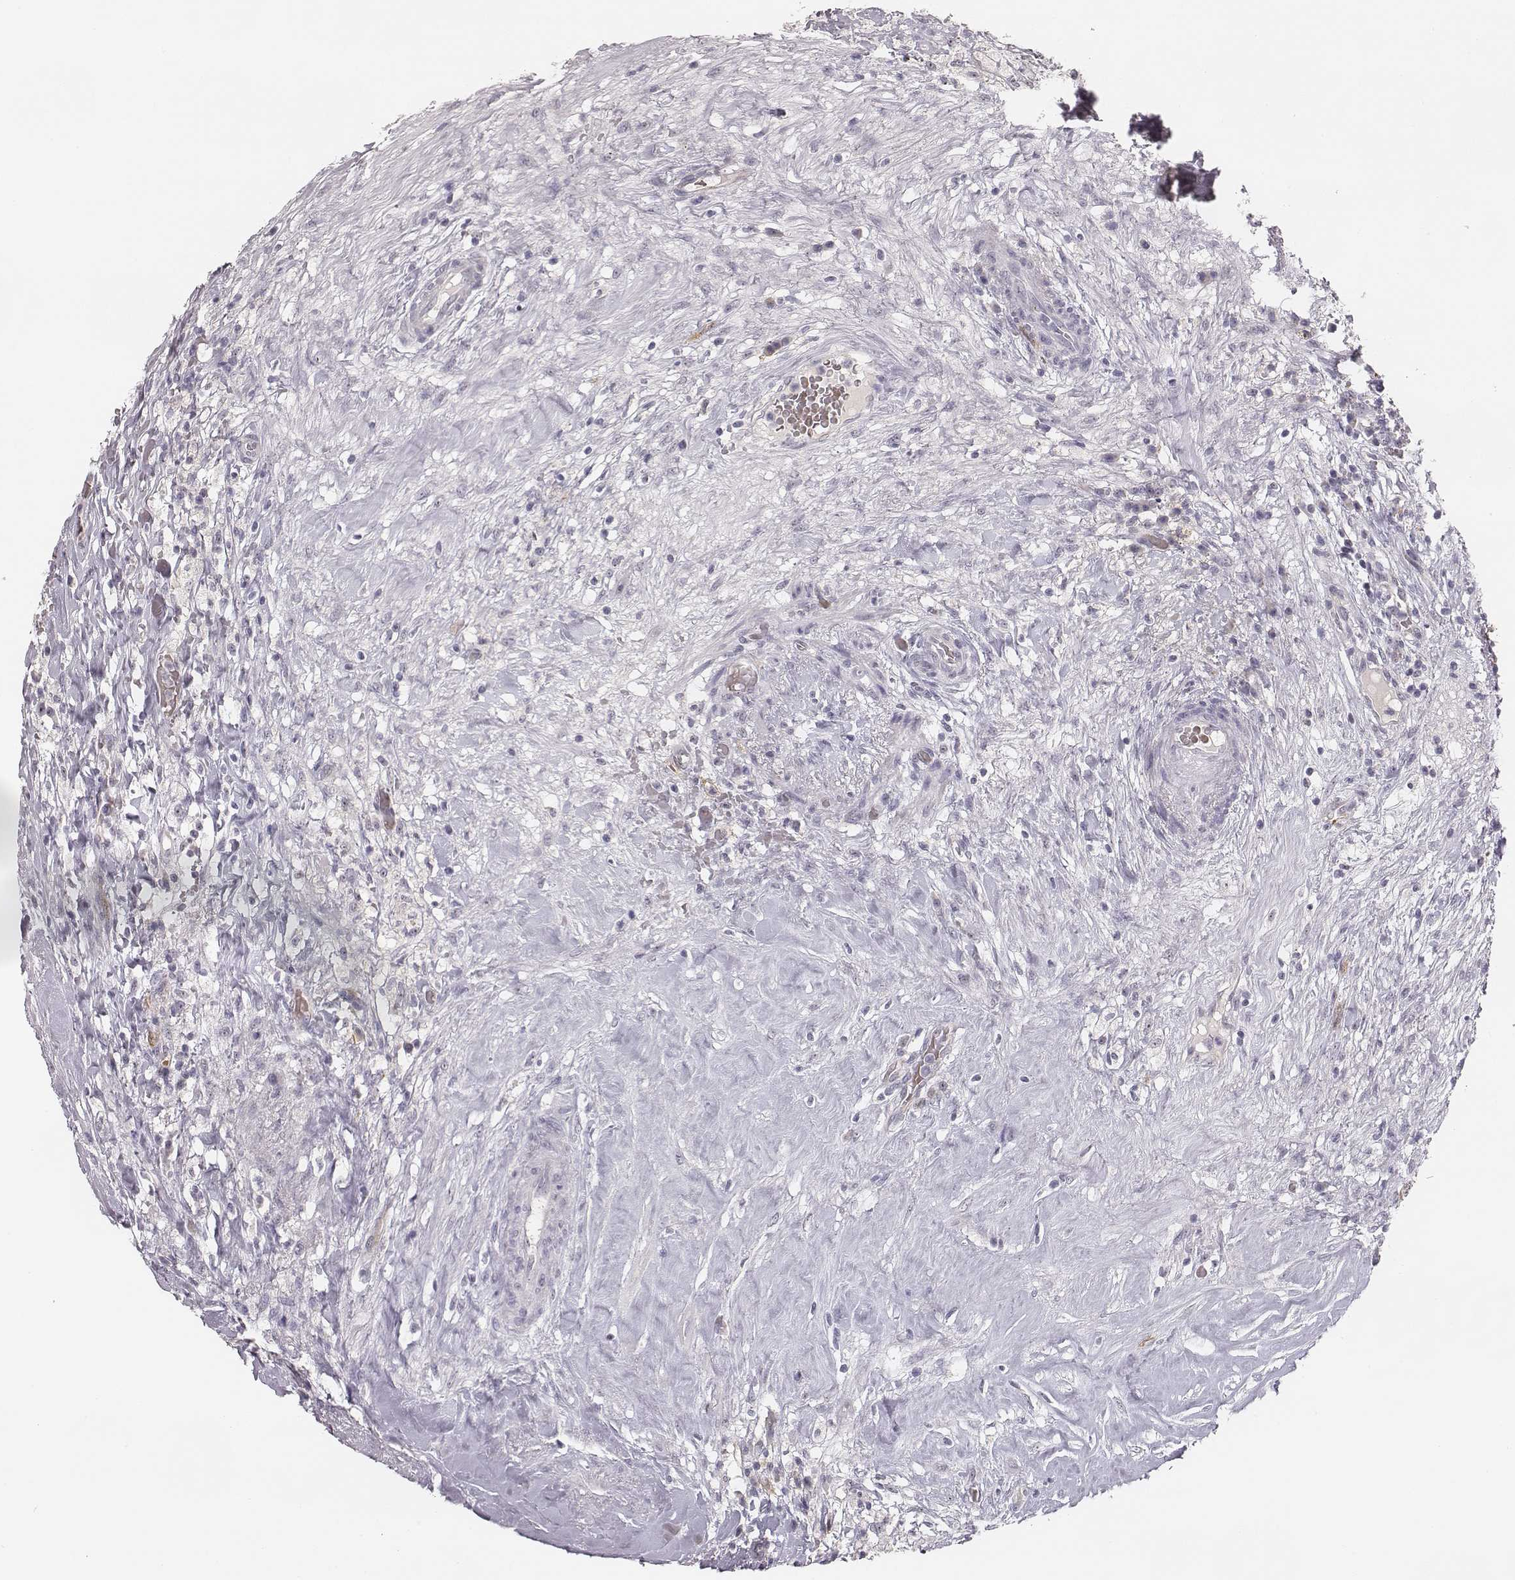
{"staining": {"intensity": "negative", "quantity": "none", "location": "none"}, "tissue": "testis cancer", "cell_type": "Tumor cells", "image_type": "cancer", "snomed": [{"axis": "morphology", "description": "Necrosis, NOS"}, {"axis": "morphology", "description": "Carcinoma, Embryonal, NOS"}, {"axis": "topography", "description": "Testis"}], "caption": "The IHC histopathology image has no significant positivity in tumor cells of embryonal carcinoma (testis) tissue.", "gene": "NIFK", "patient": {"sex": "male", "age": 19}}